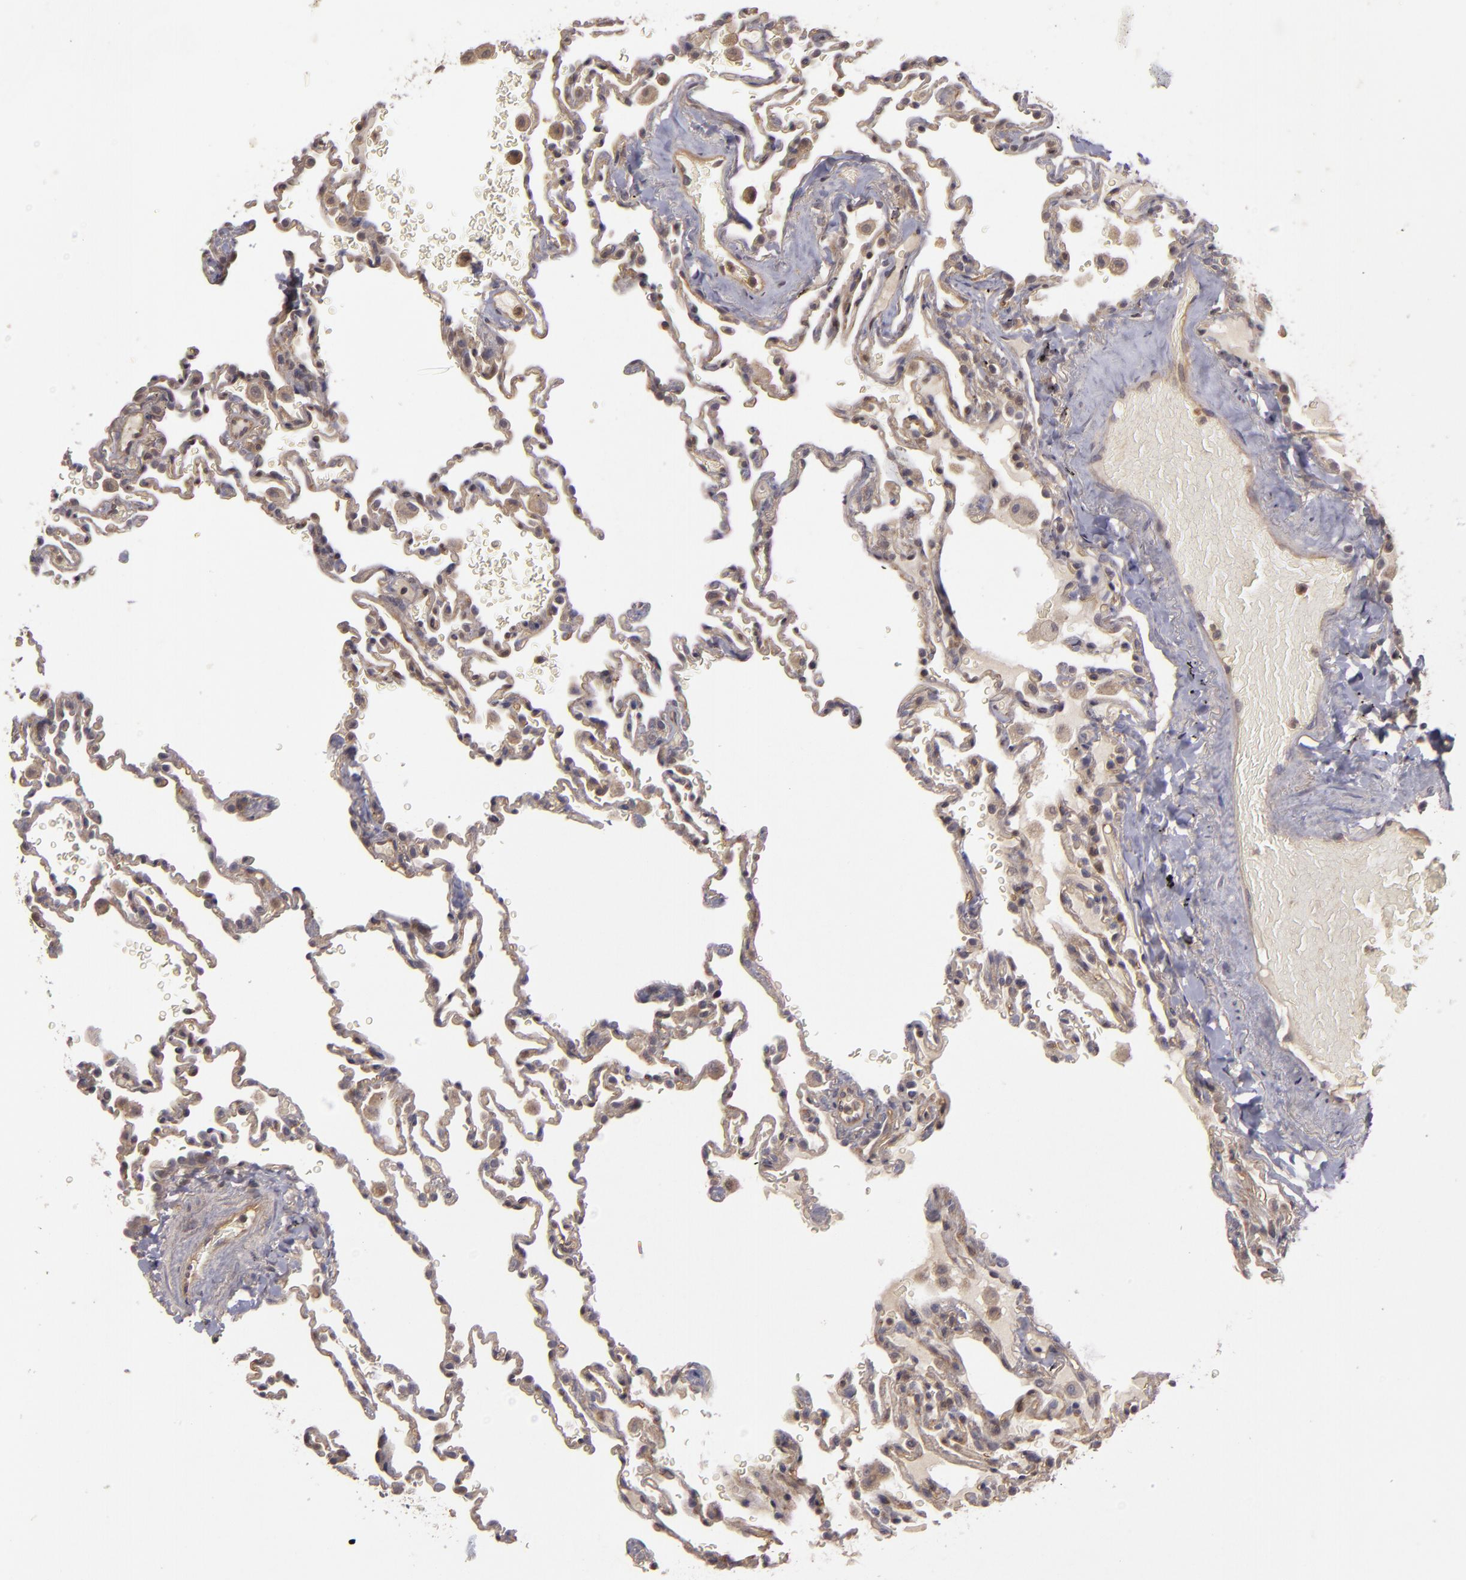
{"staining": {"intensity": "weak", "quantity": ">75%", "location": "cytoplasmic/membranous"}, "tissue": "lung", "cell_type": "Alveolar cells", "image_type": "normal", "snomed": [{"axis": "morphology", "description": "Normal tissue, NOS"}, {"axis": "topography", "description": "Lung"}], "caption": "Lung stained with immunohistochemistry exhibits weak cytoplasmic/membranous staining in approximately >75% of alveolar cells. (DAB = brown stain, brightfield microscopy at high magnification).", "gene": "HRAS", "patient": {"sex": "male", "age": 59}}